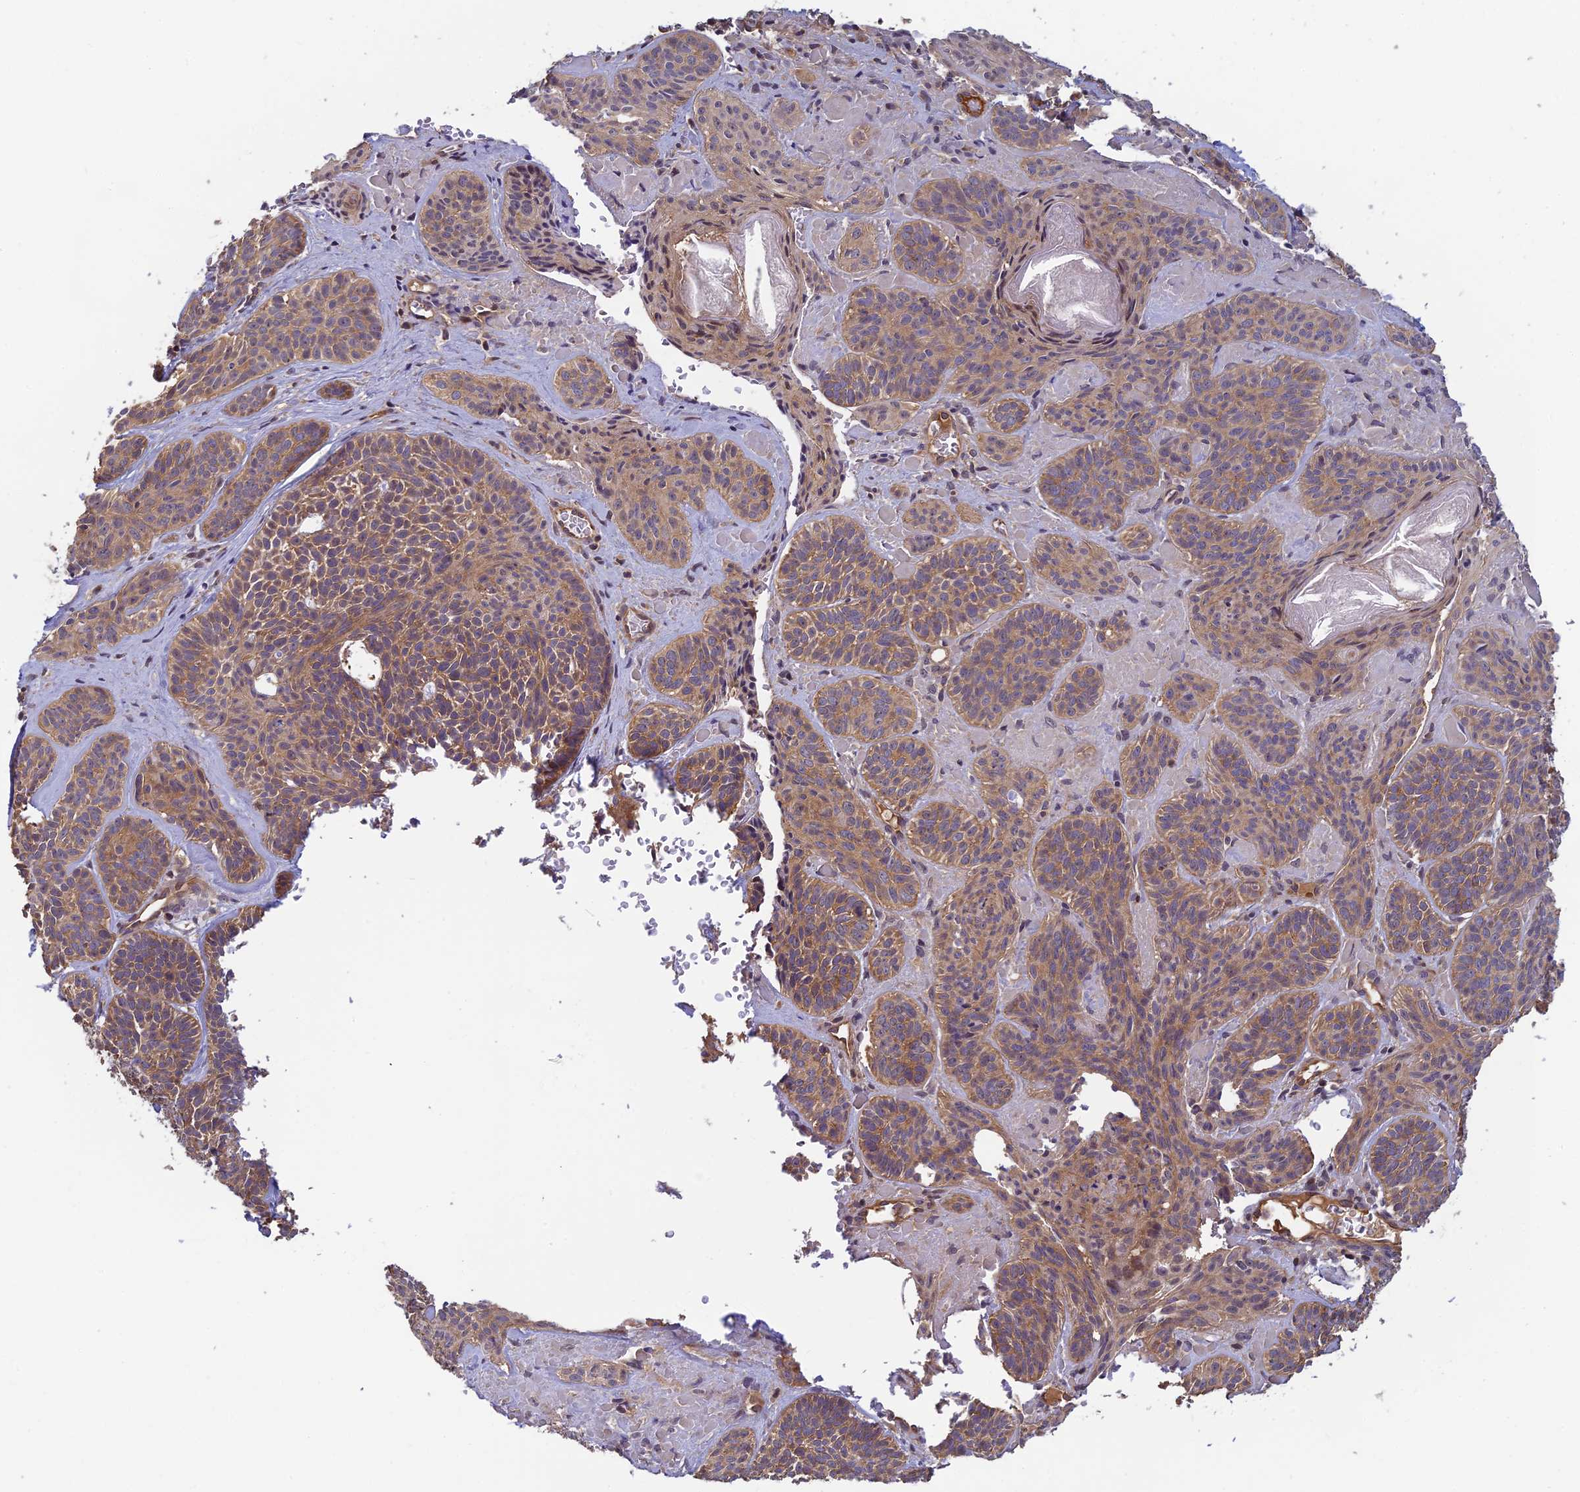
{"staining": {"intensity": "weak", "quantity": "25%-75%", "location": "cytoplasmic/membranous"}, "tissue": "skin cancer", "cell_type": "Tumor cells", "image_type": "cancer", "snomed": [{"axis": "morphology", "description": "Basal cell carcinoma"}, {"axis": "topography", "description": "Skin"}], "caption": "Immunohistochemistry photomicrograph of skin cancer (basal cell carcinoma) stained for a protein (brown), which displays low levels of weak cytoplasmic/membranous staining in approximately 25%-75% of tumor cells.", "gene": "PIKFYVE", "patient": {"sex": "male", "age": 85}}